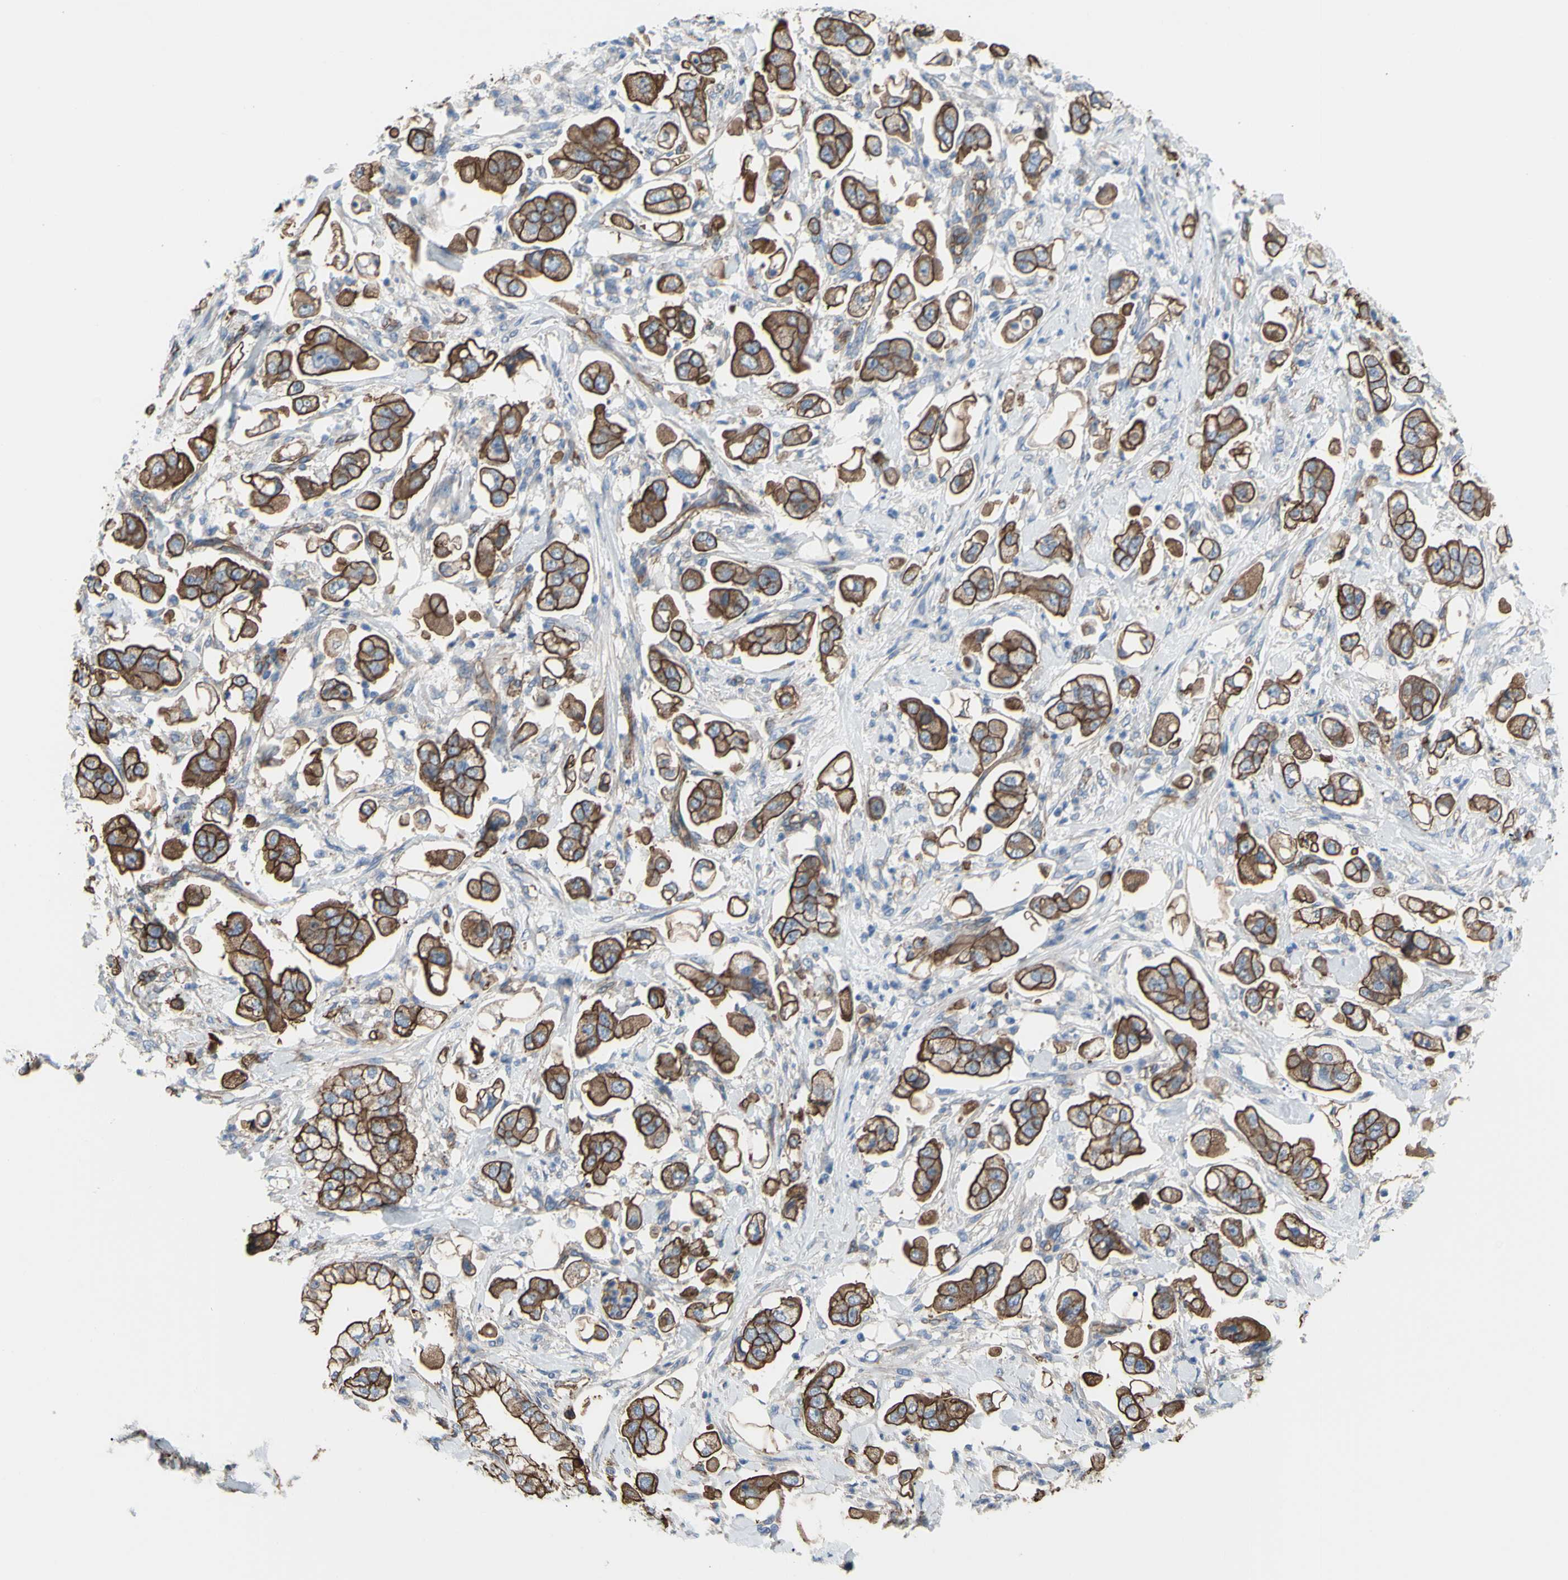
{"staining": {"intensity": "strong", "quantity": ">75%", "location": "cytoplasmic/membranous"}, "tissue": "stomach cancer", "cell_type": "Tumor cells", "image_type": "cancer", "snomed": [{"axis": "morphology", "description": "Adenocarcinoma, NOS"}, {"axis": "topography", "description": "Stomach"}], "caption": "Stomach adenocarcinoma was stained to show a protein in brown. There is high levels of strong cytoplasmic/membranous staining in about >75% of tumor cells.", "gene": "TPBG", "patient": {"sex": "male", "age": 62}}